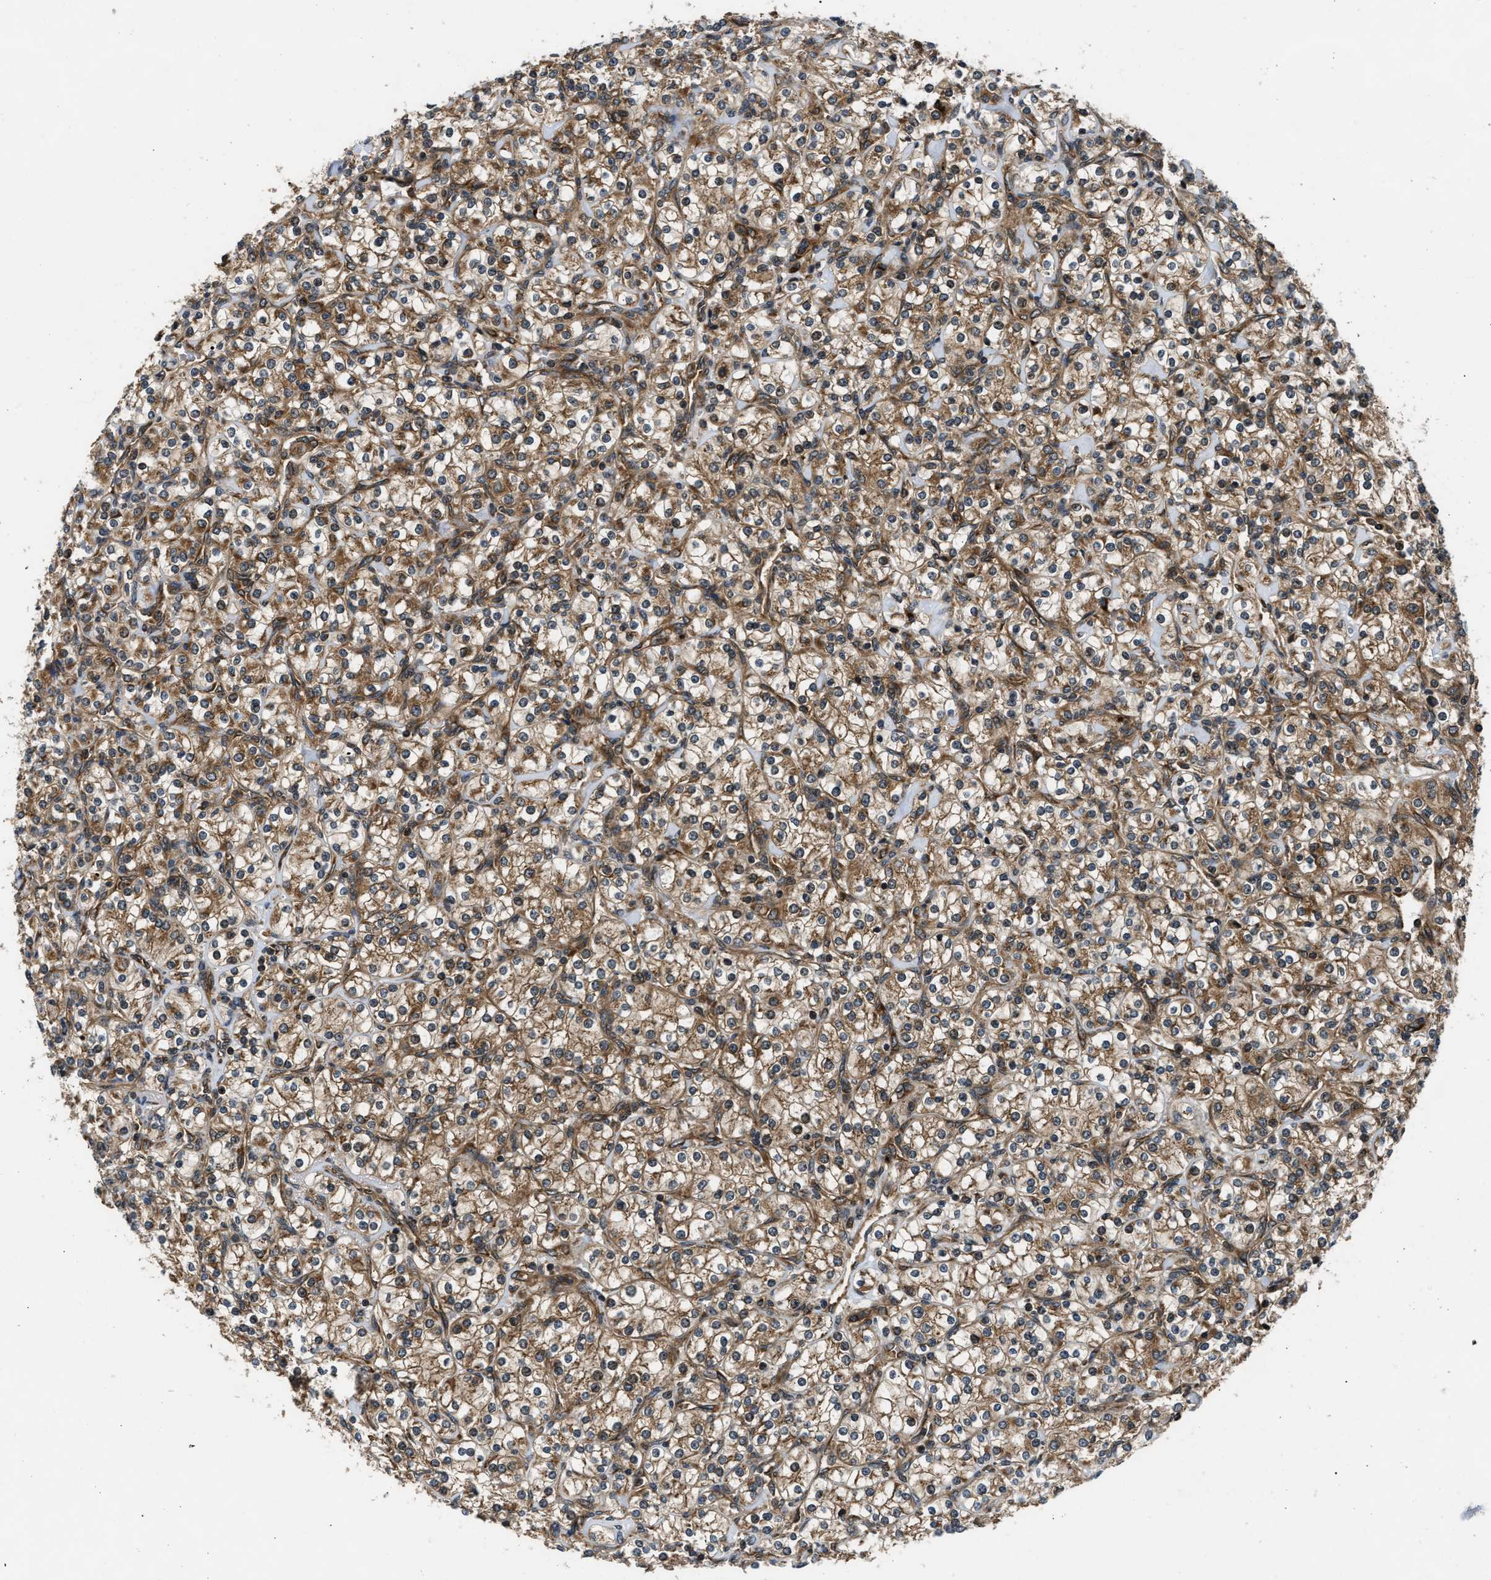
{"staining": {"intensity": "moderate", "quantity": ">75%", "location": "cytoplasmic/membranous"}, "tissue": "renal cancer", "cell_type": "Tumor cells", "image_type": "cancer", "snomed": [{"axis": "morphology", "description": "Adenocarcinoma, NOS"}, {"axis": "topography", "description": "Kidney"}], "caption": "The immunohistochemical stain shows moderate cytoplasmic/membranous staining in tumor cells of renal cancer tissue.", "gene": "PNPLA8", "patient": {"sex": "male", "age": 77}}